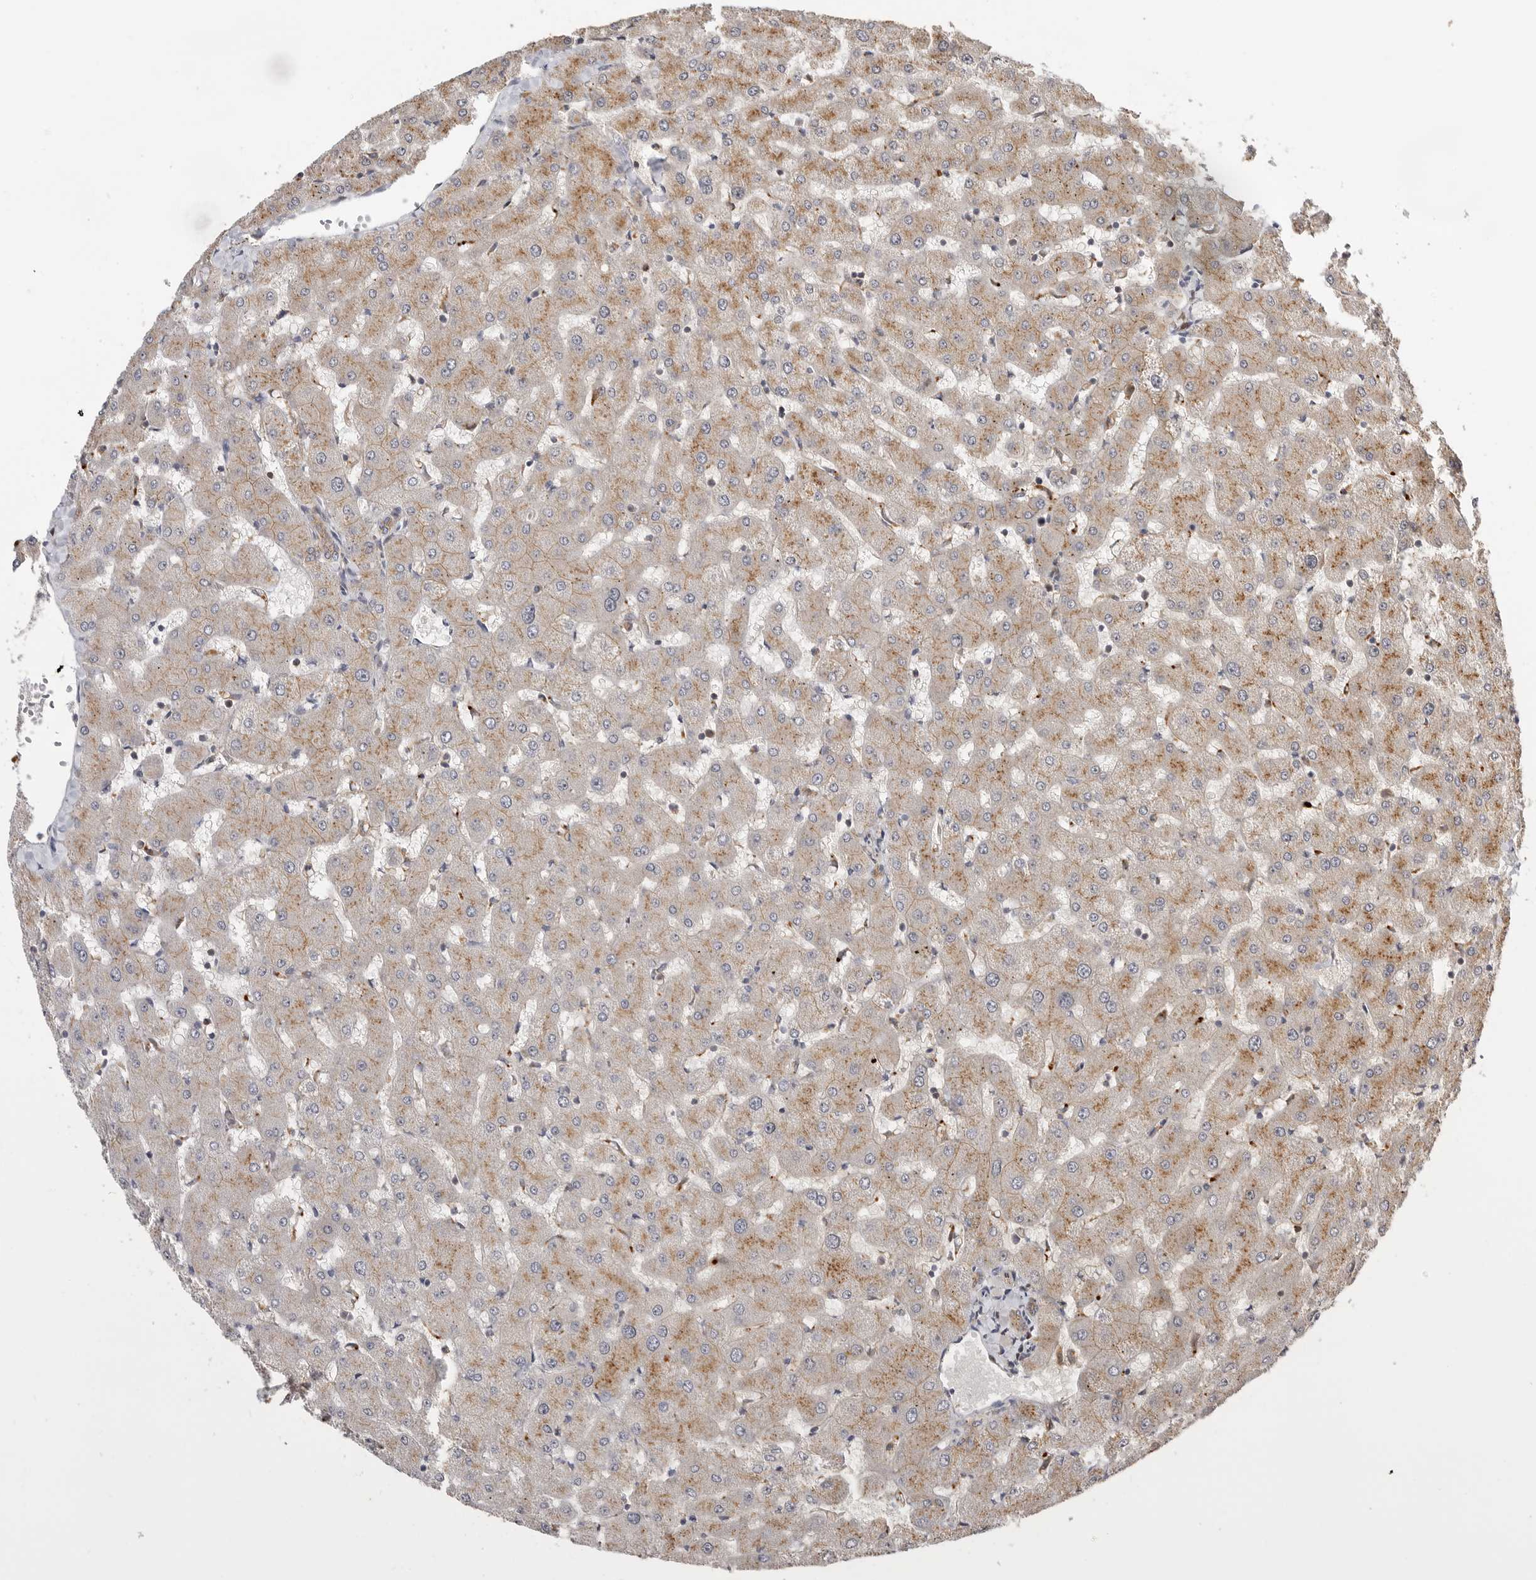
{"staining": {"intensity": "moderate", "quantity": ">75%", "location": "cytoplasmic/membranous"}, "tissue": "liver", "cell_type": "Cholangiocytes", "image_type": "normal", "snomed": [{"axis": "morphology", "description": "Normal tissue, NOS"}, {"axis": "topography", "description": "Liver"}], "caption": "This micrograph demonstrates IHC staining of benign liver, with medium moderate cytoplasmic/membranous positivity in about >75% of cholangiocytes.", "gene": "CSNK1G3", "patient": {"sex": "female", "age": 63}}